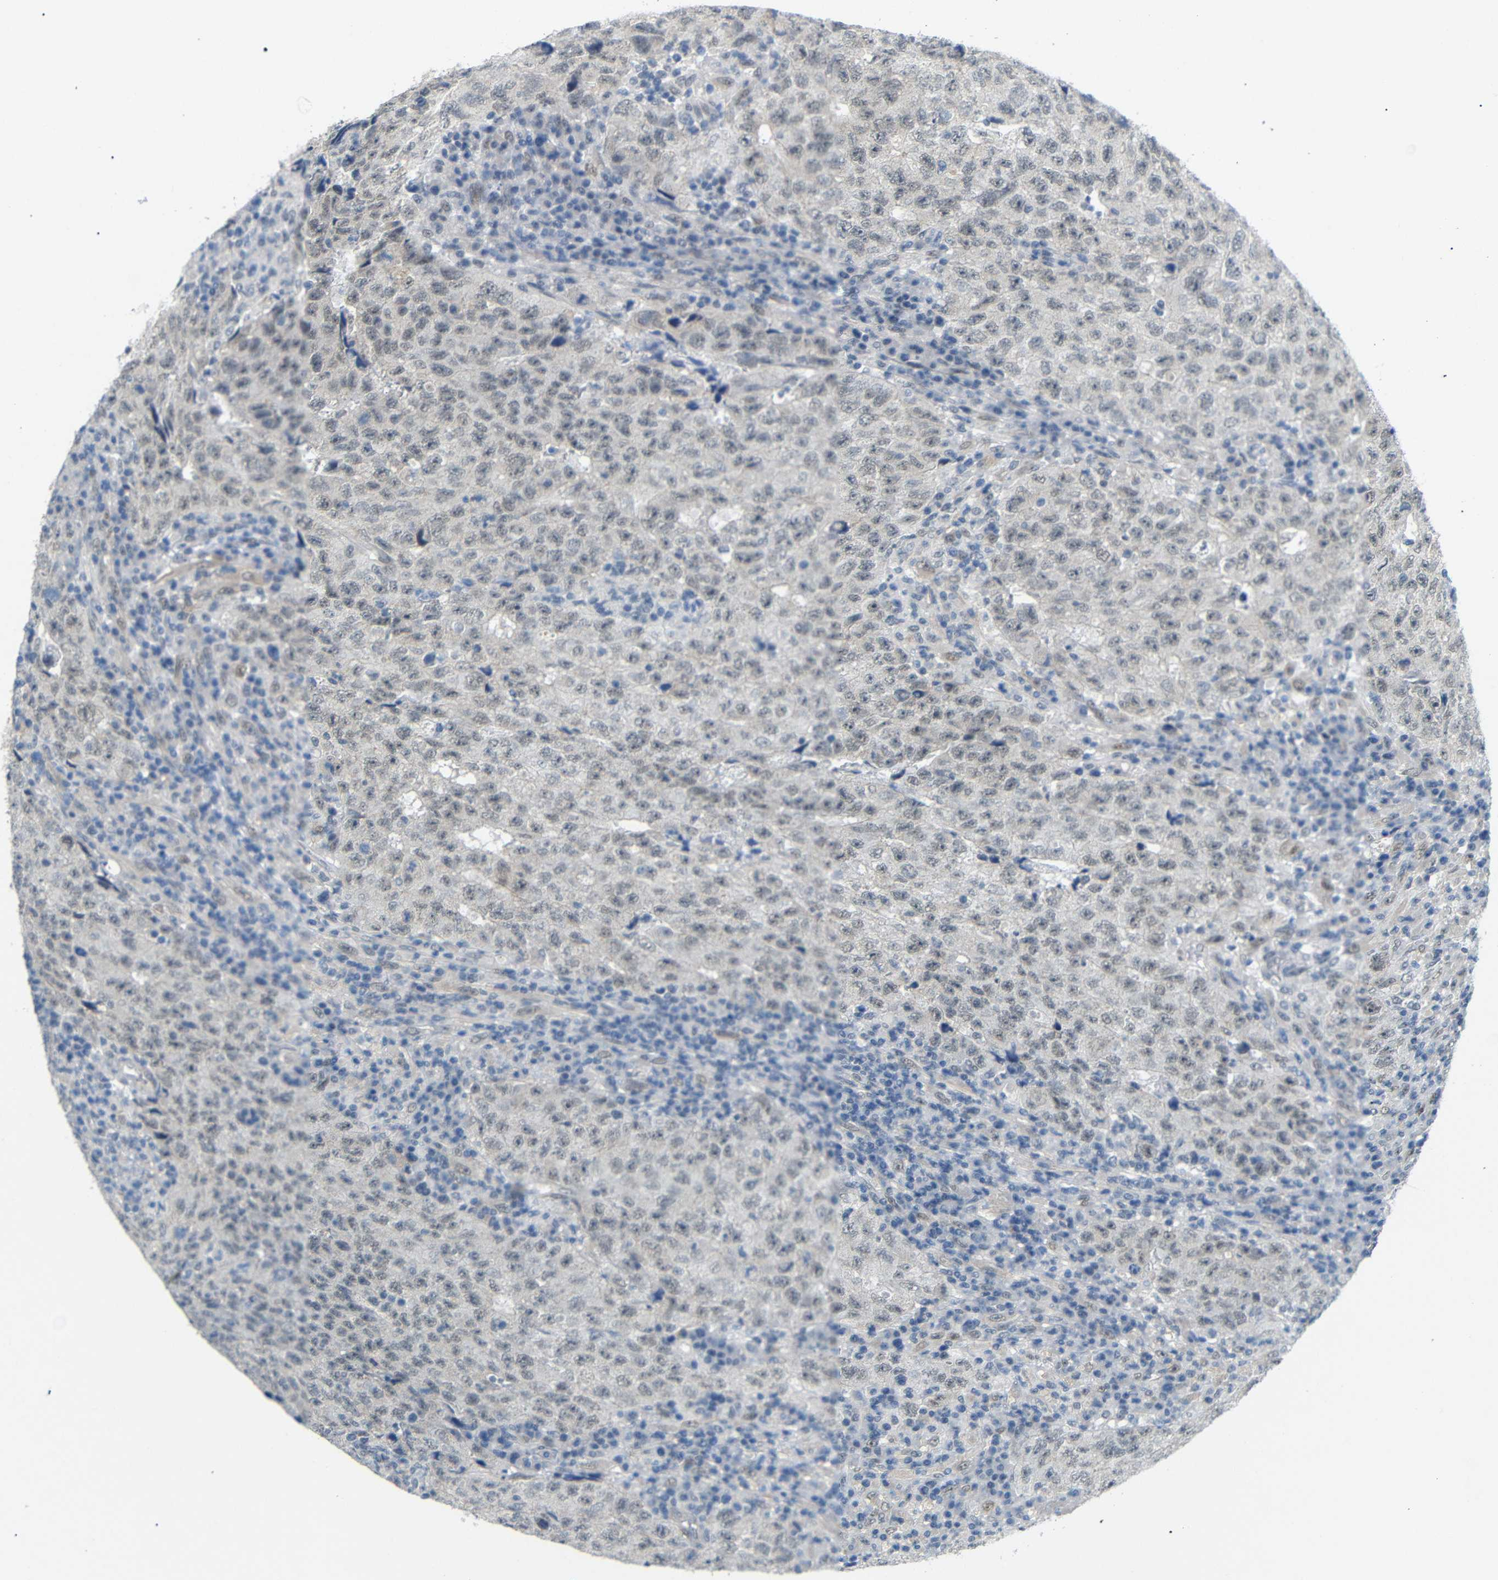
{"staining": {"intensity": "negative", "quantity": "none", "location": "none"}, "tissue": "testis cancer", "cell_type": "Tumor cells", "image_type": "cancer", "snomed": [{"axis": "morphology", "description": "Necrosis, NOS"}, {"axis": "morphology", "description": "Carcinoma, Embryonal, NOS"}, {"axis": "topography", "description": "Testis"}], "caption": "The immunohistochemistry (IHC) photomicrograph has no significant staining in tumor cells of testis embryonal carcinoma tissue.", "gene": "GPR158", "patient": {"sex": "male", "age": 19}}